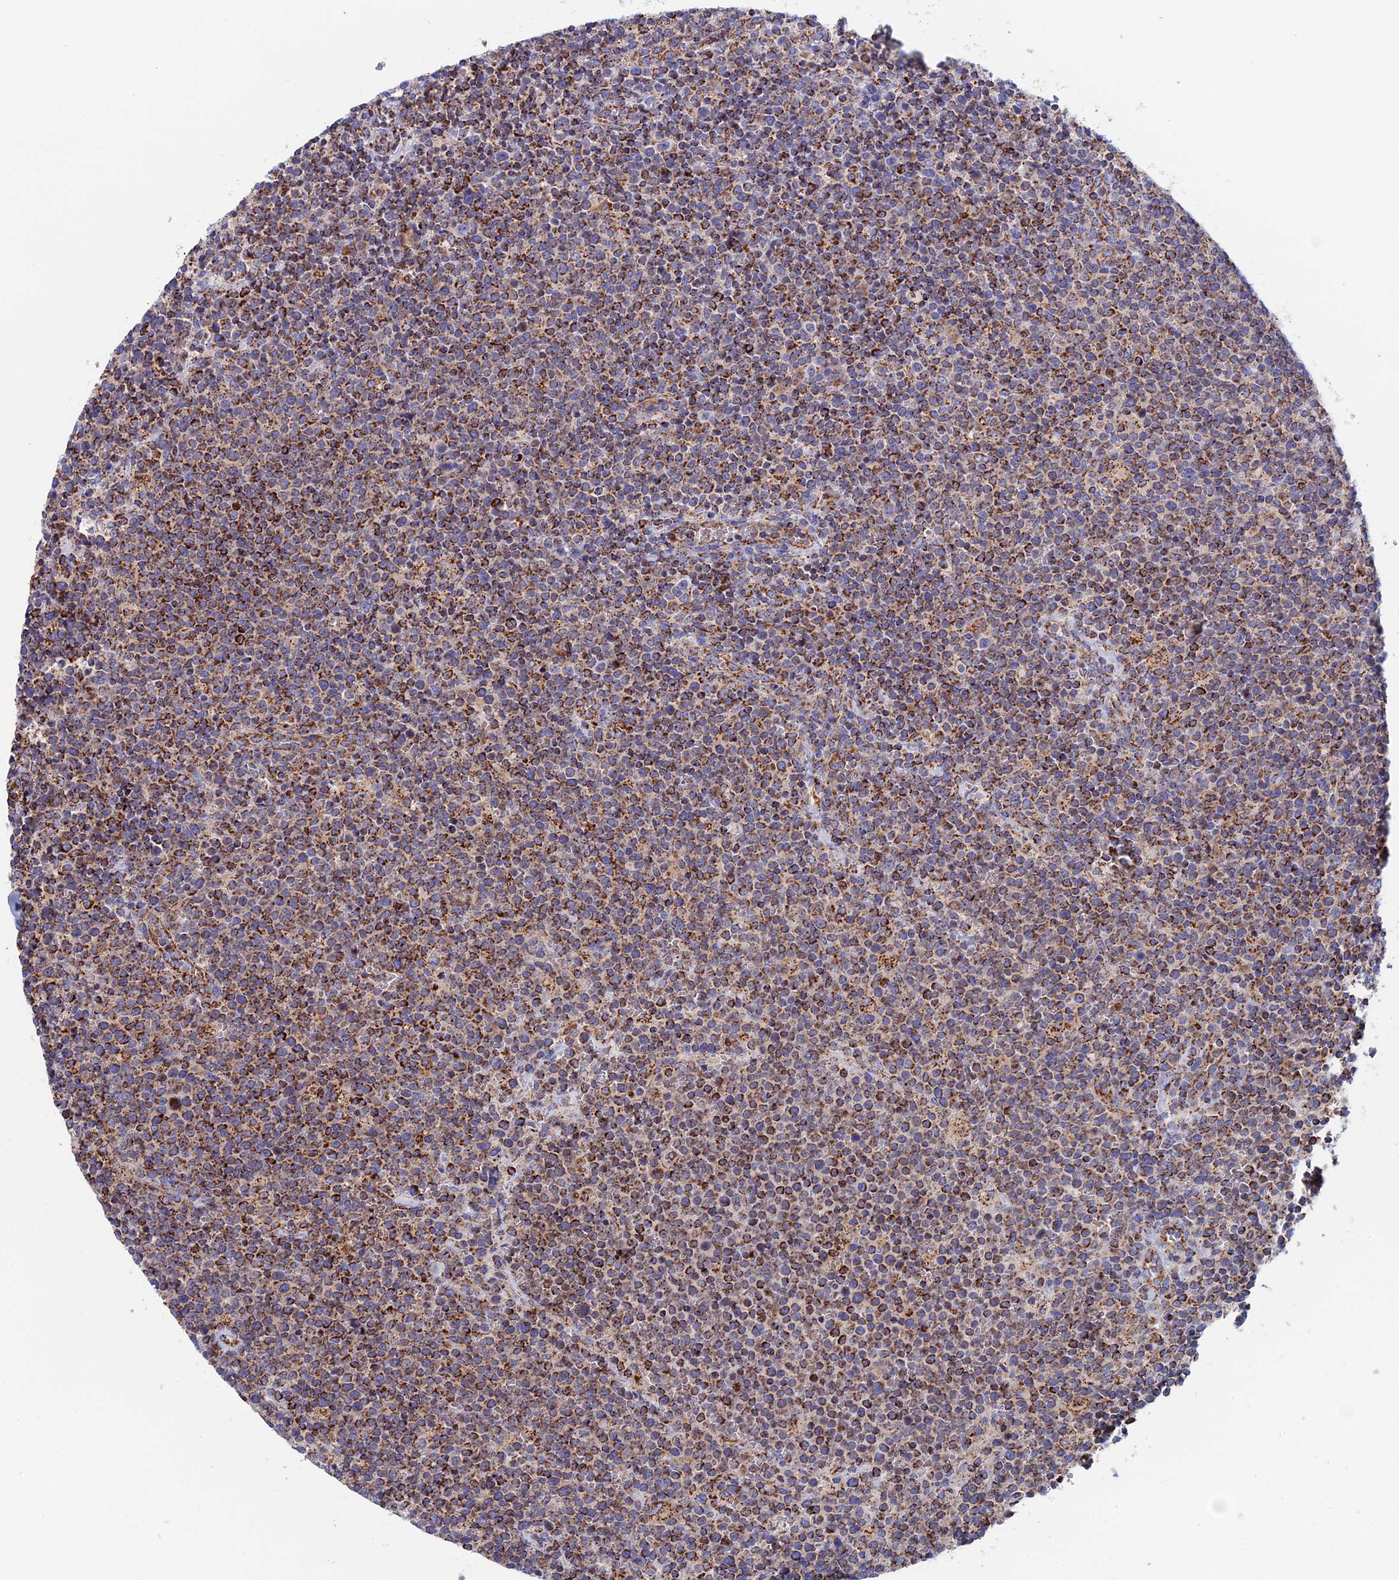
{"staining": {"intensity": "strong", "quantity": "25%-75%", "location": "cytoplasmic/membranous"}, "tissue": "lymphoma", "cell_type": "Tumor cells", "image_type": "cancer", "snomed": [{"axis": "morphology", "description": "Malignant lymphoma, non-Hodgkin's type, High grade"}, {"axis": "topography", "description": "Lymph node"}], "caption": "This is a micrograph of immunohistochemistry (IHC) staining of malignant lymphoma, non-Hodgkin's type (high-grade), which shows strong staining in the cytoplasmic/membranous of tumor cells.", "gene": "WDR83", "patient": {"sex": "male", "age": 61}}